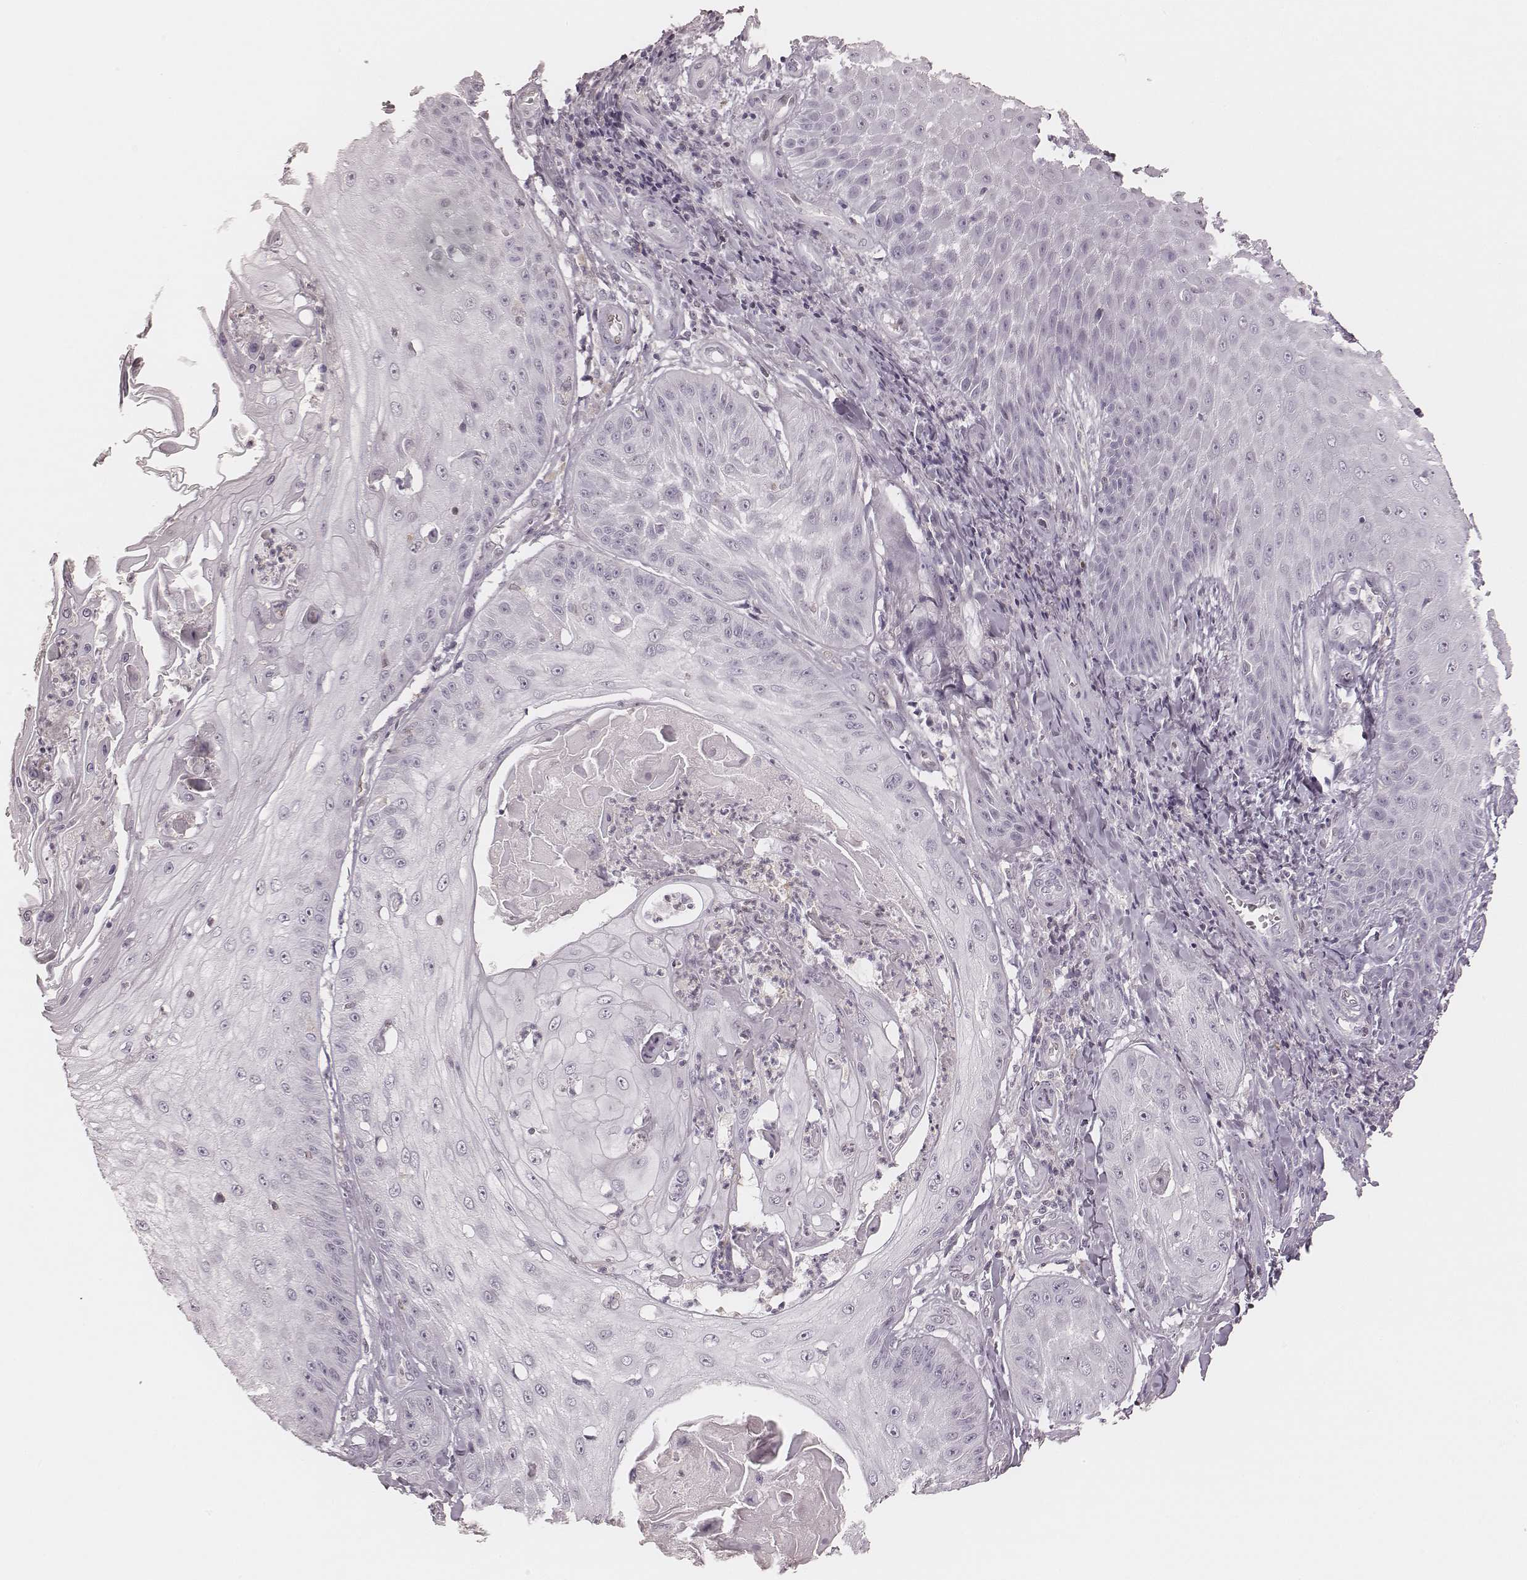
{"staining": {"intensity": "negative", "quantity": "none", "location": "none"}, "tissue": "skin cancer", "cell_type": "Tumor cells", "image_type": "cancer", "snomed": [{"axis": "morphology", "description": "Squamous cell carcinoma, NOS"}, {"axis": "topography", "description": "Skin"}], "caption": "There is no significant positivity in tumor cells of skin squamous cell carcinoma. (DAB (3,3'-diaminobenzidine) immunohistochemistry (IHC) with hematoxylin counter stain).", "gene": "MSX1", "patient": {"sex": "male", "age": 70}}